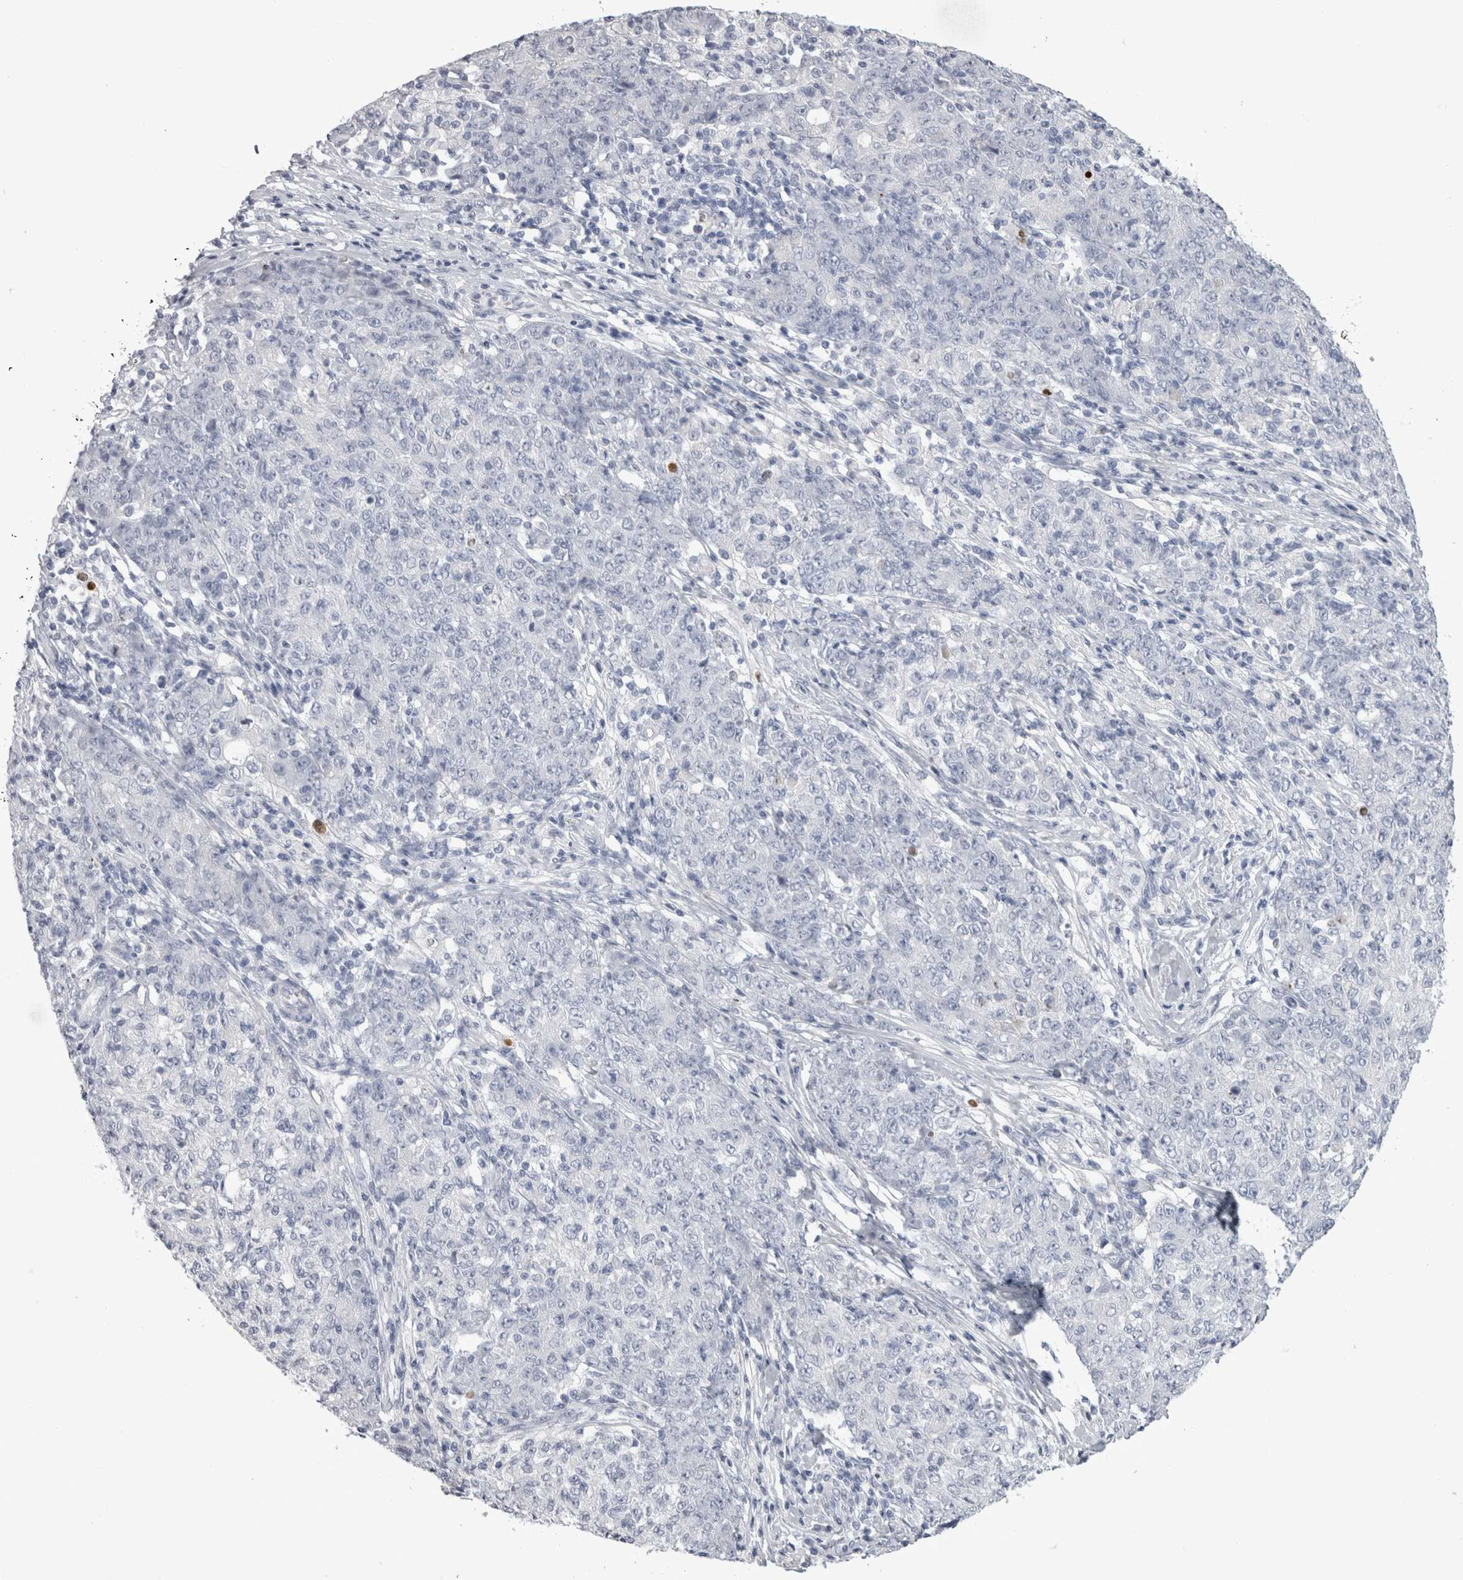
{"staining": {"intensity": "negative", "quantity": "none", "location": "none"}, "tissue": "ovarian cancer", "cell_type": "Tumor cells", "image_type": "cancer", "snomed": [{"axis": "morphology", "description": "Carcinoma, endometroid"}, {"axis": "topography", "description": "Ovary"}], "caption": "Immunohistochemistry micrograph of human ovarian cancer (endometroid carcinoma) stained for a protein (brown), which displays no staining in tumor cells.", "gene": "ADAM2", "patient": {"sex": "female", "age": 42}}